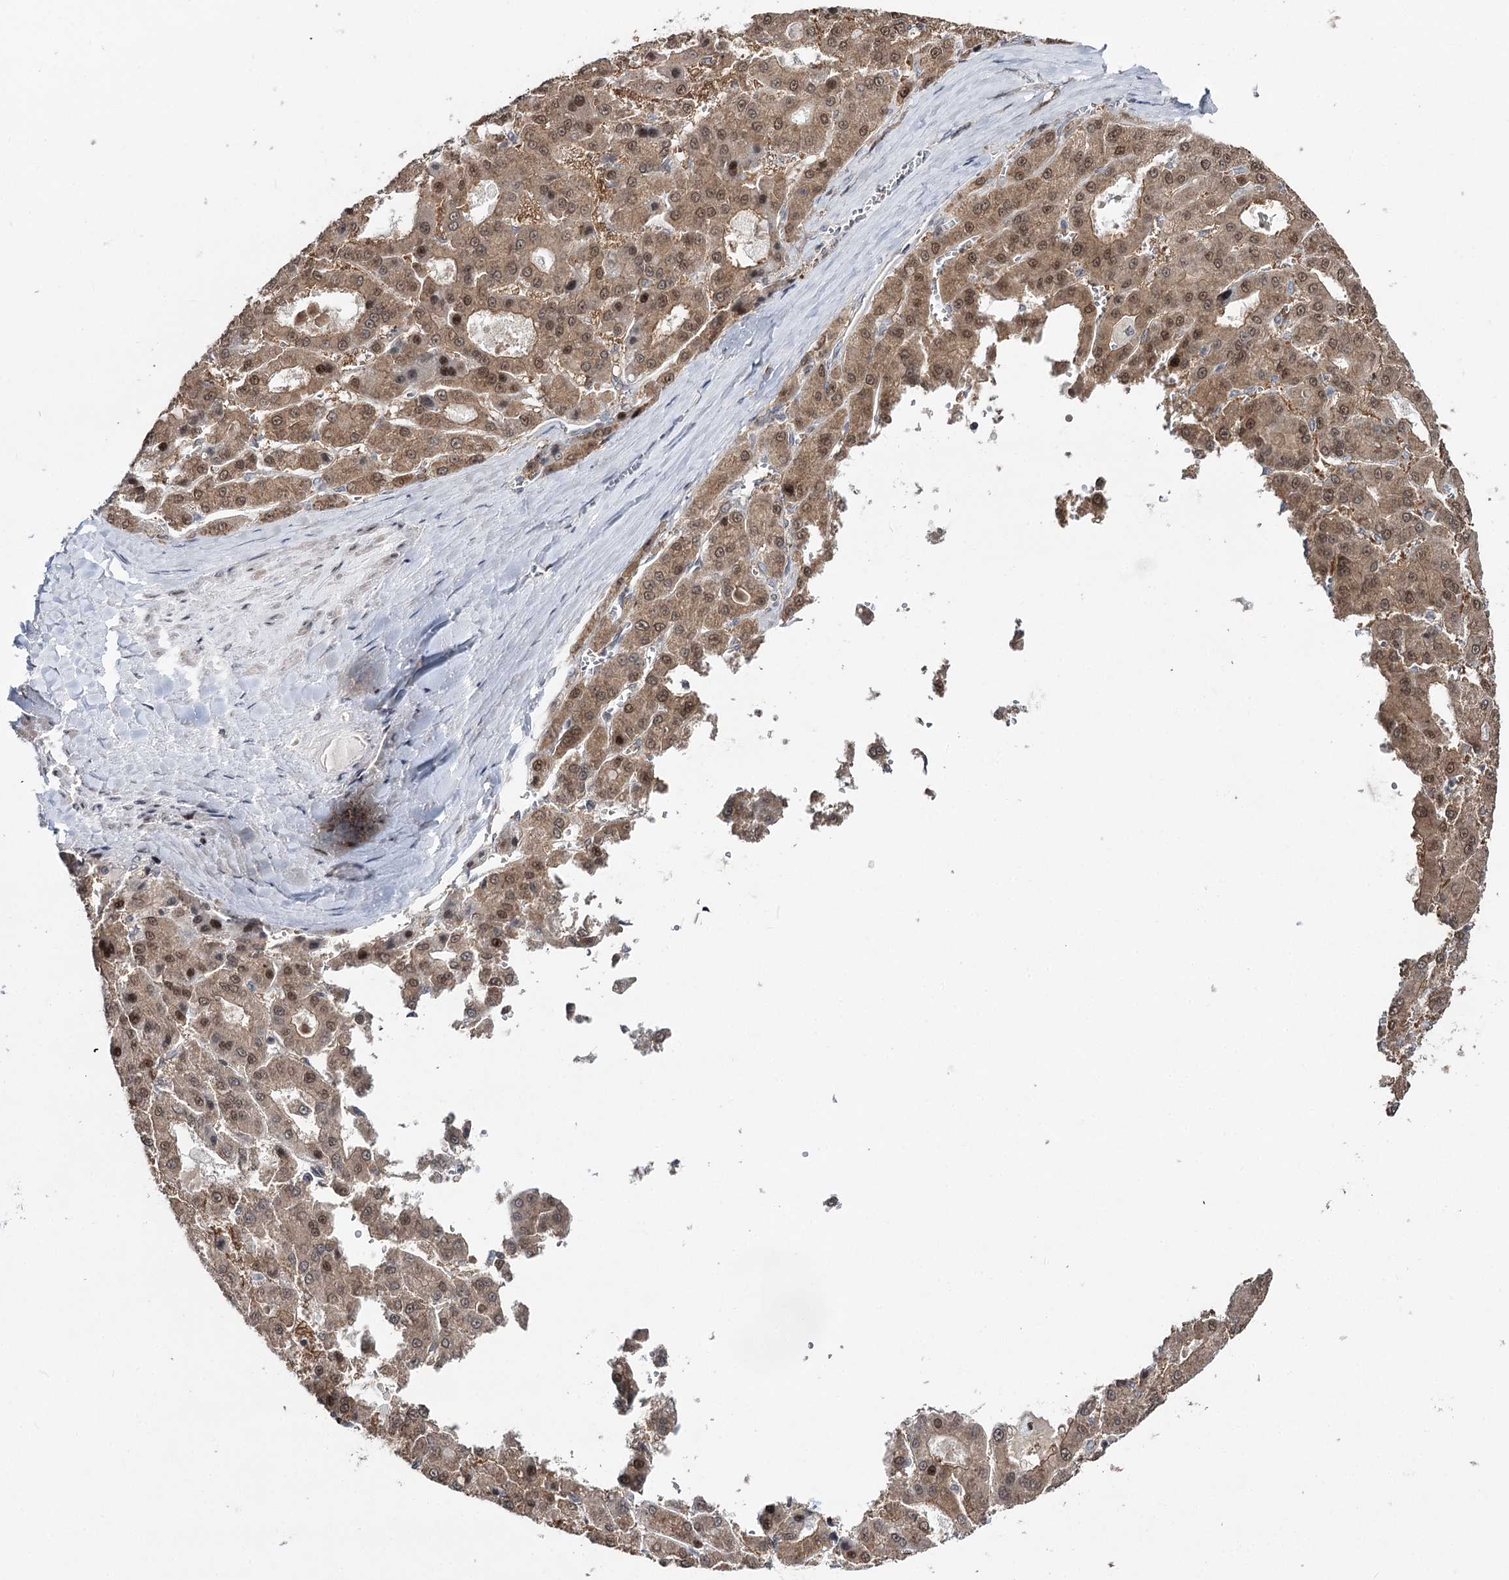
{"staining": {"intensity": "moderate", "quantity": ">75%", "location": "cytoplasmic/membranous,nuclear"}, "tissue": "liver cancer", "cell_type": "Tumor cells", "image_type": "cancer", "snomed": [{"axis": "morphology", "description": "Carcinoma, Hepatocellular, NOS"}, {"axis": "topography", "description": "Liver"}], "caption": "IHC staining of liver cancer, which shows medium levels of moderate cytoplasmic/membranous and nuclear expression in about >75% of tumor cells indicating moderate cytoplasmic/membranous and nuclear protein staining. The staining was performed using DAB (brown) for protein detection and nuclei were counterstained in hematoxylin (blue).", "gene": "PTGR1", "patient": {"sex": "male", "age": 70}}